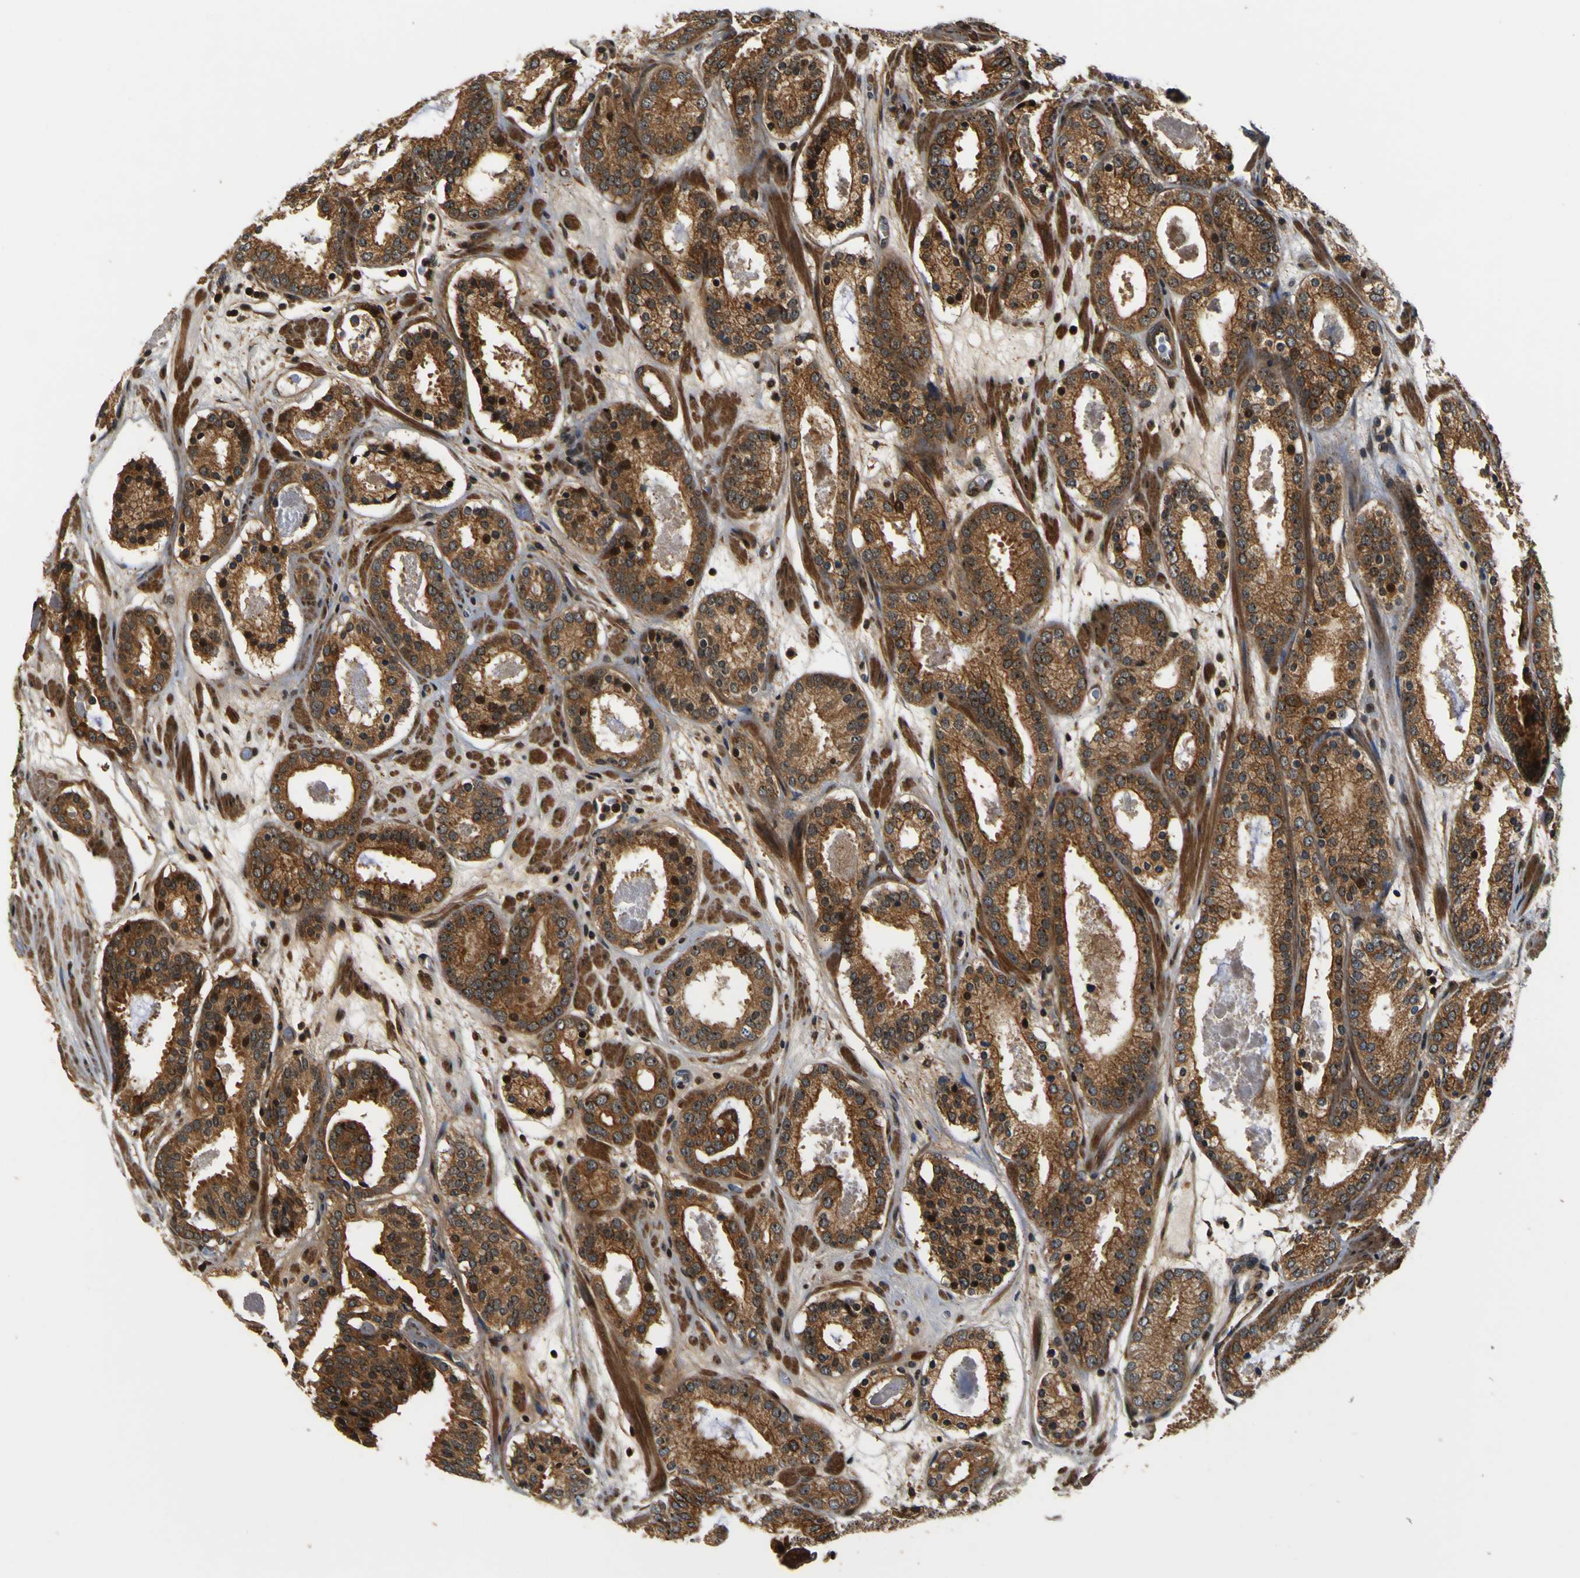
{"staining": {"intensity": "moderate", "quantity": ">75%", "location": "cytoplasmic/membranous,nuclear"}, "tissue": "prostate cancer", "cell_type": "Tumor cells", "image_type": "cancer", "snomed": [{"axis": "morphology", "description": "Adenocarcinoma, Low grade"}, {"axis": "topography", "description": "Prostate"}], "caption": "Immunohistochemical staining of human prostate cancer displays medium levels of moderate cytoplasmic/membranous and nuclear protein positivity in about >75% of tumor cells.", "gene": "LRP4", "patient": {"sex": "male", "age": 69}}